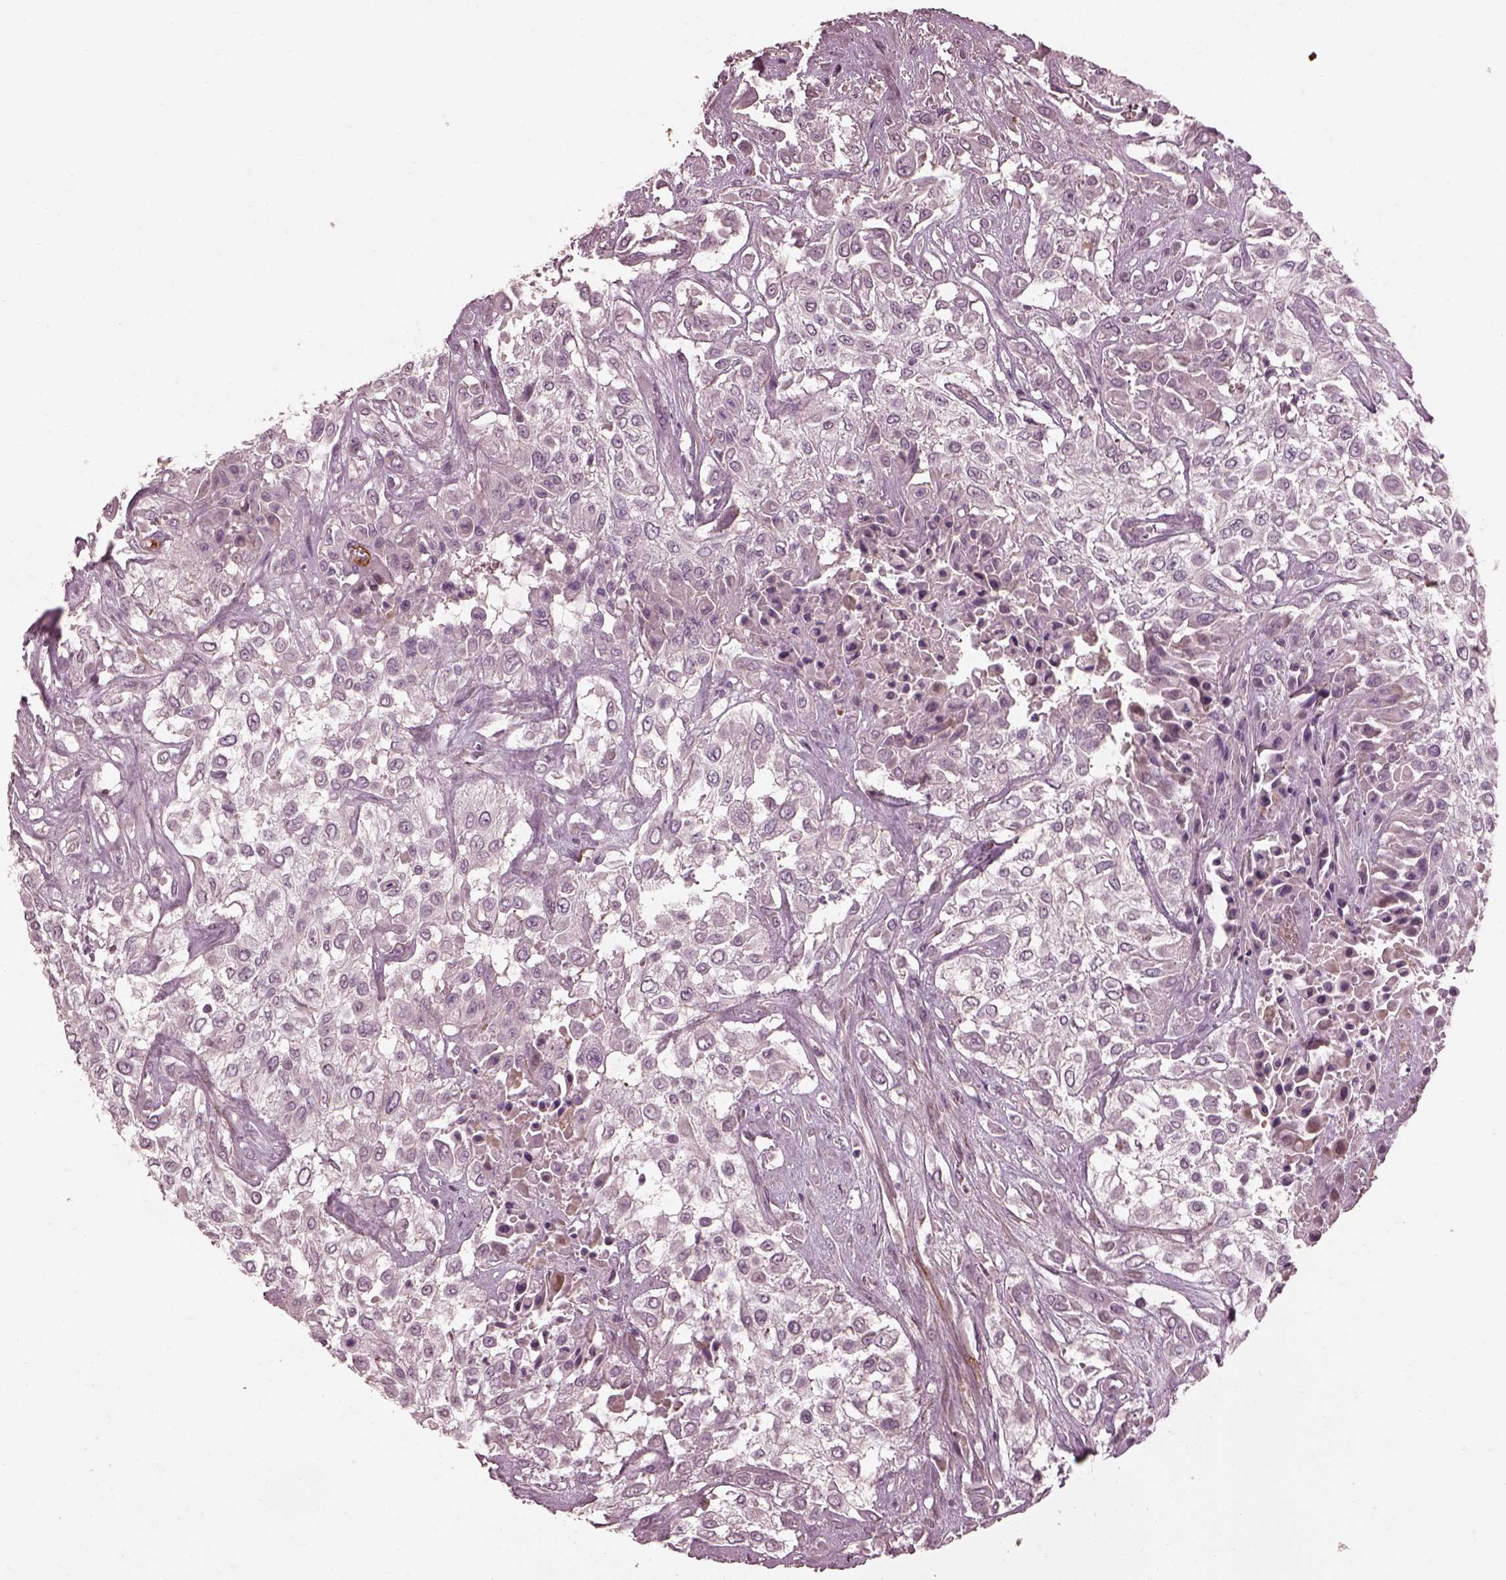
{"staining": {"intensity": "negative", "quantity": "none", "location": "none"}, "tissue": "urothelial cancer", "cell_type": "Tumor cells", "image_type": "cancer", "snomed": [{"axis": "morphology", "description": "Urothelial carcinoma, High grade"}, {"axis": "topography", "description": "Urinary bladder"}], "caption": "Immunohistochemical staining of urothelial carcinoma (high-grade) reveals no significant staining in tumor cells.", "gene": "EFEMP1", "patient": {"sex": "male", "age": 57}}